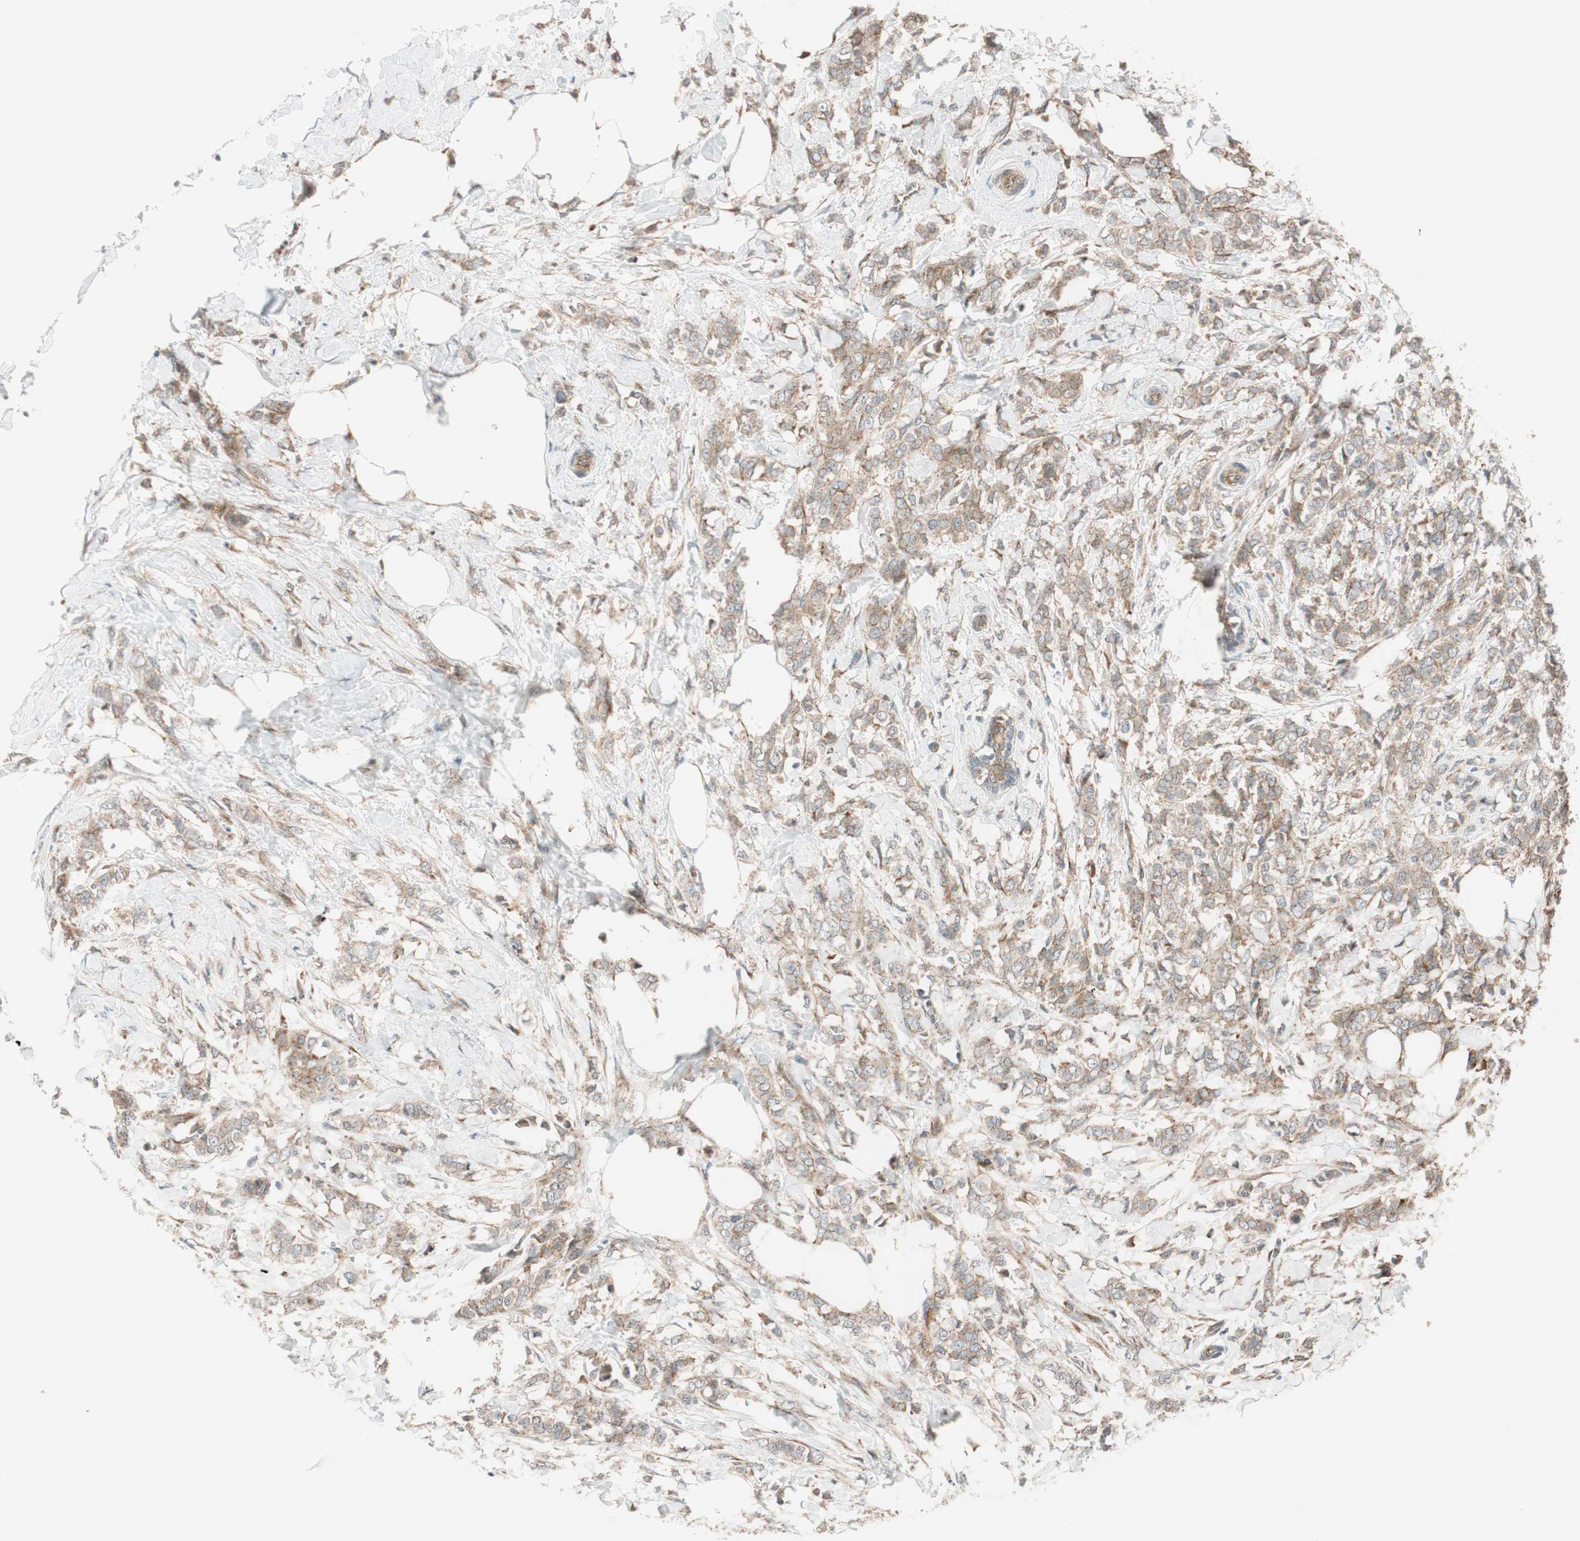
{"staining": {"intensity": "weak", "quantity": ">75%", "location": "cytoplasmic/membranous"}, "tissue": "breast cancer", "cell_type": "Tumor cells", "image_type": "cancer", "snomed": [{"axis": "morphology", "description": "Lobular carcinoma, in situ"}, {"axis": "morphology", "description": "Lobular carcinoma"}, {"axis": "topography", "description": "Breast"}], "caption": "This is an image of immunohistochemistry (IHC) staining of breast cancer, which shows weak expression in the cytoplasmic/membranous of tumor cells.", "gene": "ABI1", "patient": {"sex": "female", "age": 41}}